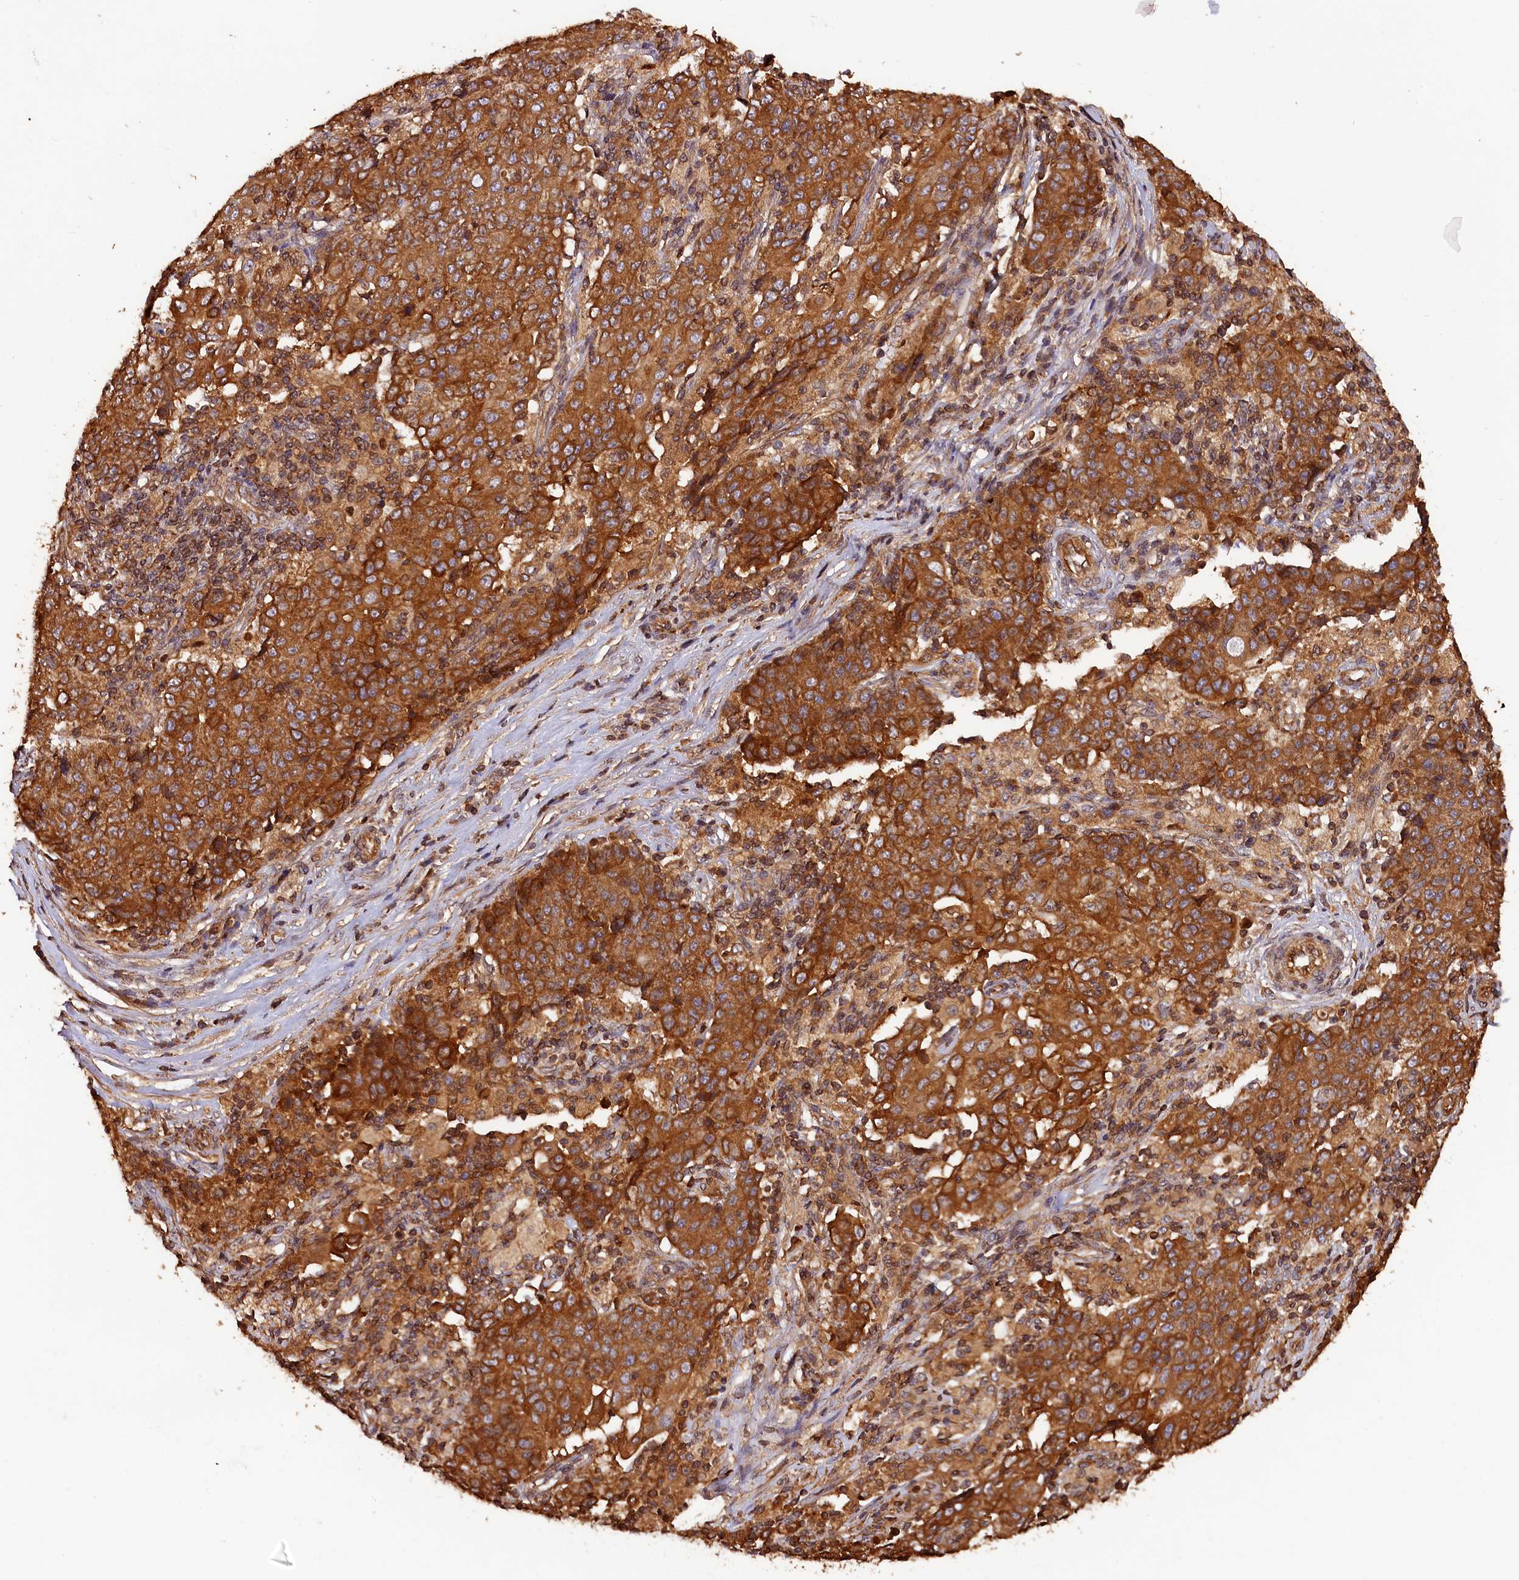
{"staining": {"intensity": "strong", "quantity": ">75%", "location": "cytoplasmic/membranous"}, "tissue": "ovarian cancer", "cell_type": "Tumor cells", "image_type": "cancer", "snomed": [{"axis": "morphology", "description": "Carcinoma, endometroid"}, {"axis": "topography", "description": "Ovary"}], "caption": "This is a histology image of immunohistochemistry staining of endometroid carcinoma (ovarian), which shows strong staining in the cytoplasmic/membranous of tumor cells.", "gene": "HMOX2", "patient": {"sex": "female", "age": 42}}